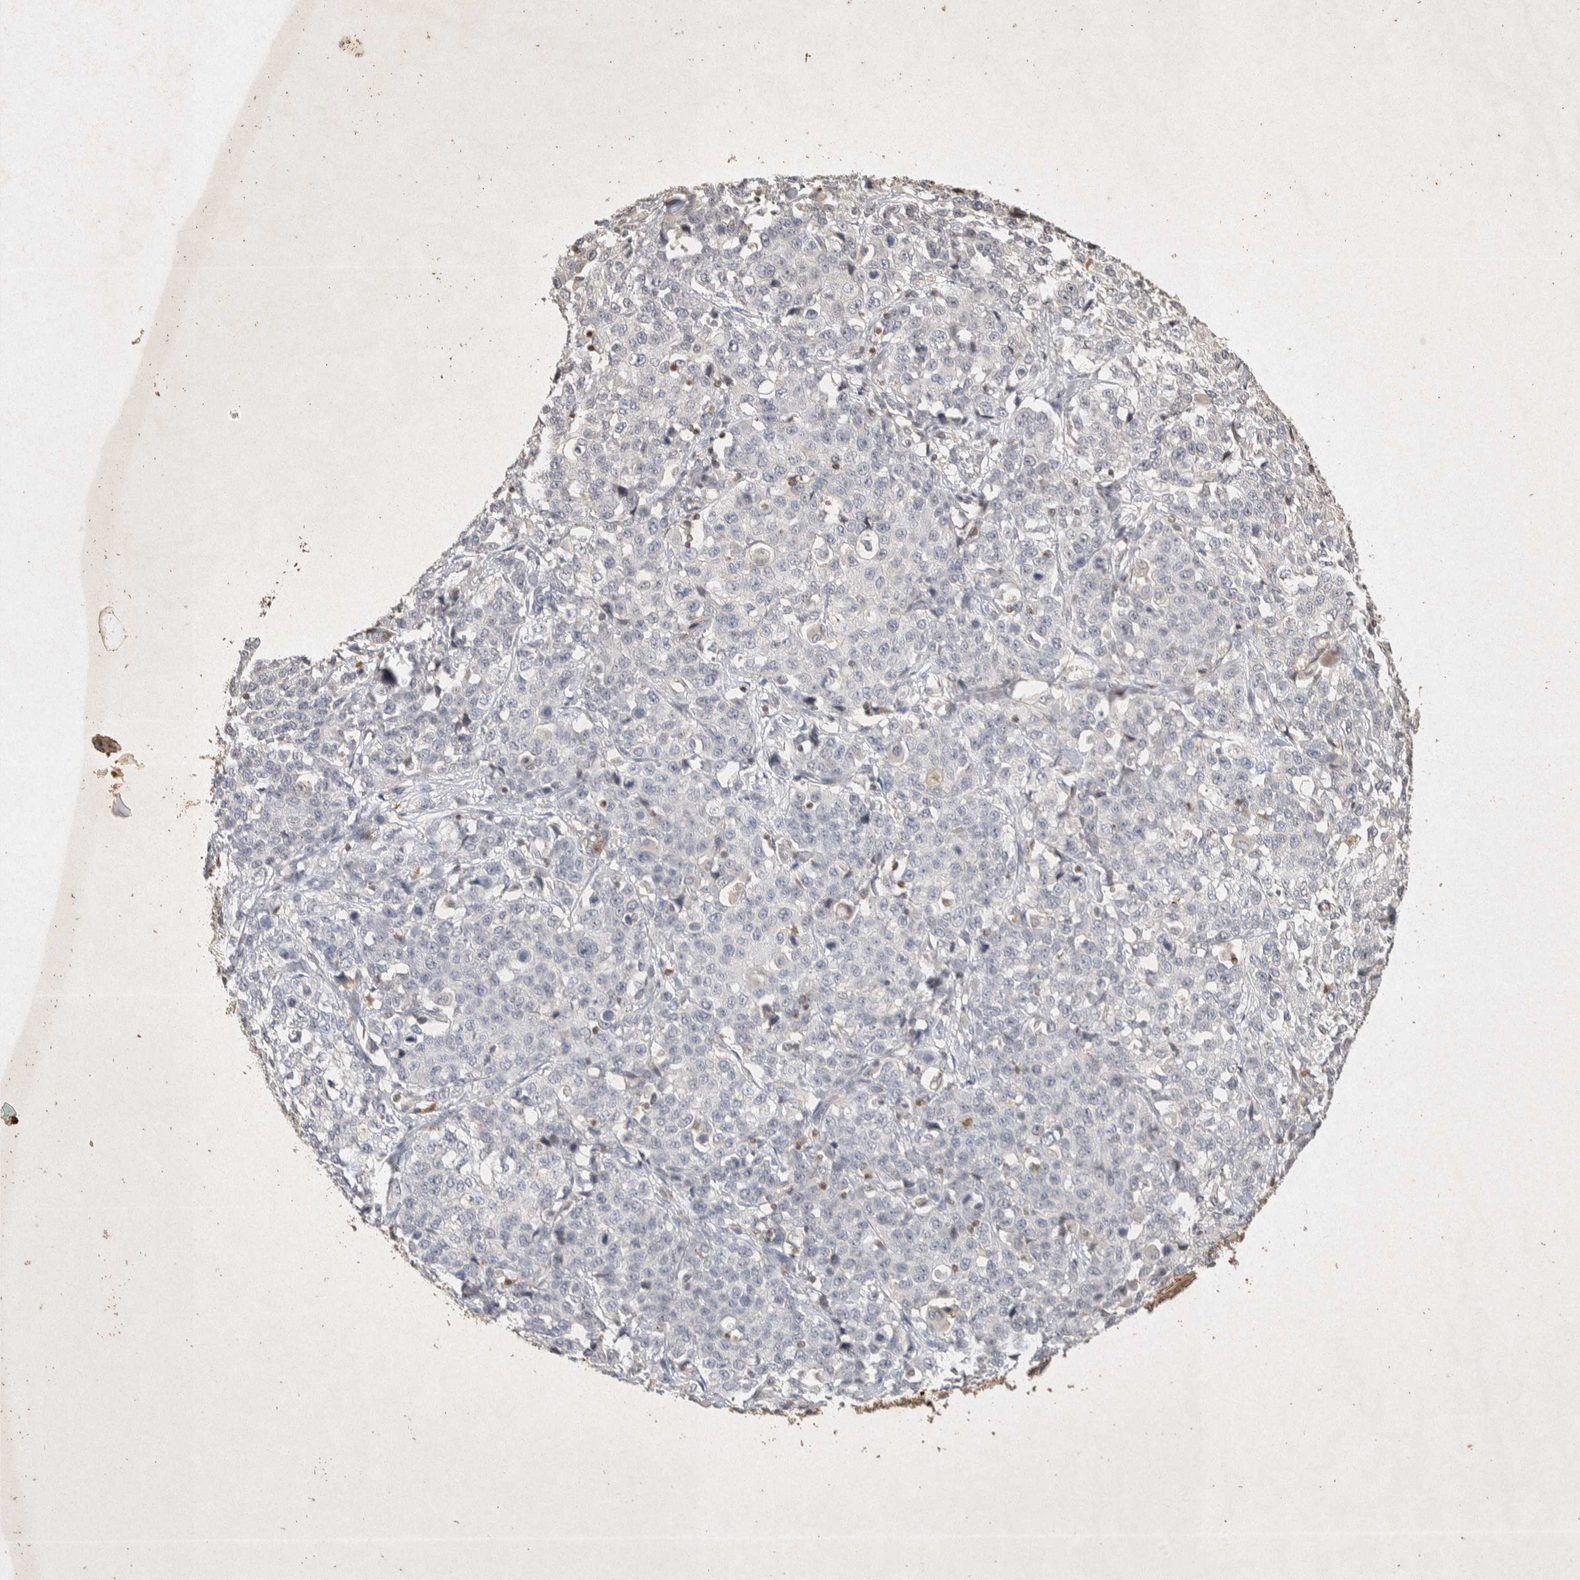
{"staining": {"intensity": "negative", "quantity": "none", "location": "none"}, "tissue": "stomach cancer", "cell_type": "Tumor cells", "image_type": "cancer", "snomed": [{"axis": "morphology", "description": "Normal tissue, NOS"}, {"axis": "morphology", "description": "Adenocarcinoma, NOS"}, {"axis": "topography", "description": "Stomach"}], "caption": "DAB immunohistochemical staining of stomach adenocarcinoma shows no significant positivity in tumor cells.", "gene": "RAC2", "patient": {"sex": "male", "age": 48}}